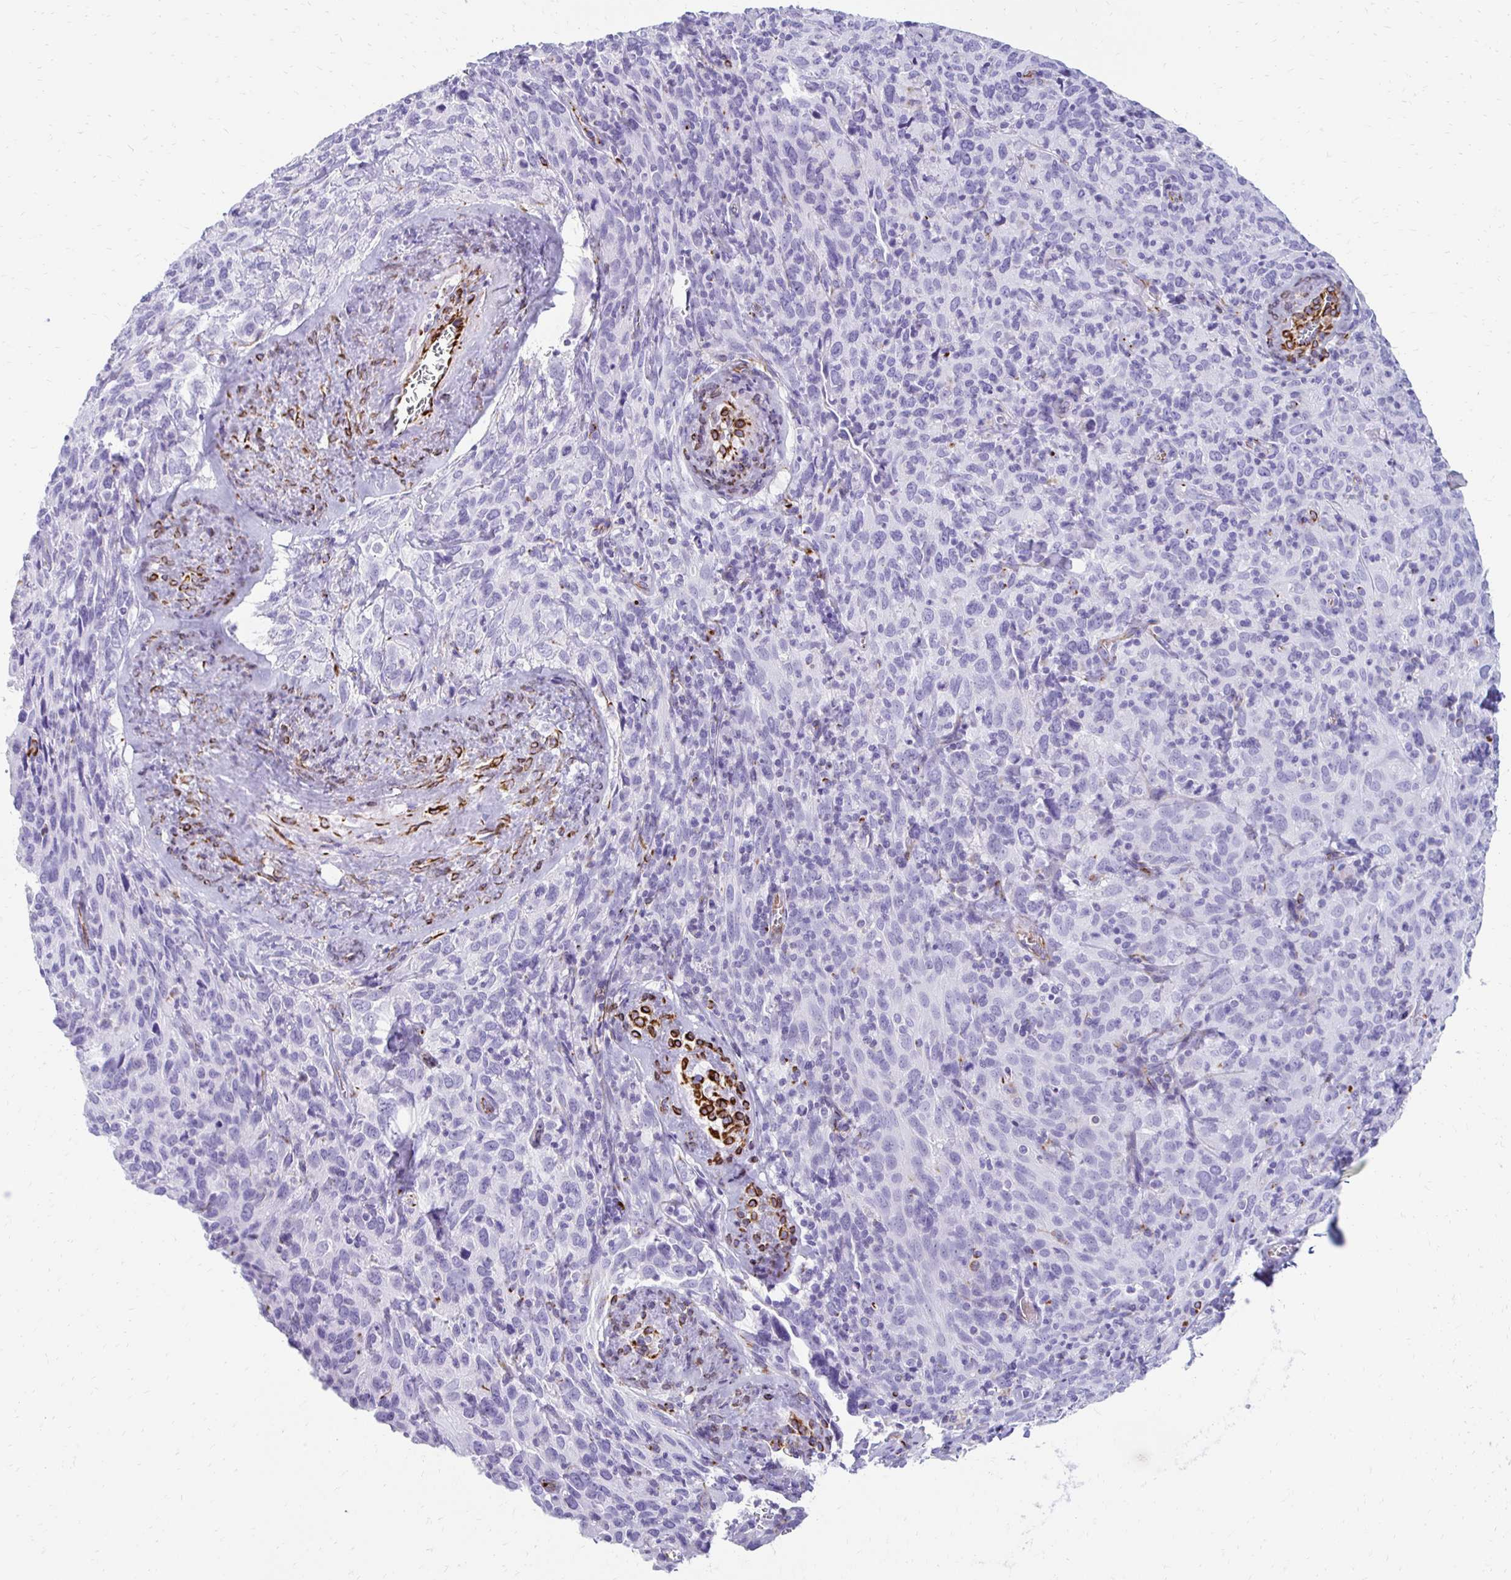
{"staining": {"intensity": "negative", "quantity": "none", "location": "none"}, "tissue": "cervical cancer", "cell_type": "Tumor cells", "image_type": "cancer", "snomed": [{"axis": "morphology", "description": "Normal tissue, NOS"}, {"axis": "morphology", "description": "Squamous cell carcinoma, NOS"}, {"axis": "topography", "description": "Cervix"}], "caption": "The photomicrograph exhibits no significant staining in tumor cells of squamous cell carcinoma (cervical).", "gene": "TMEM54", "patient": {"sex": "female", "age": 51}}